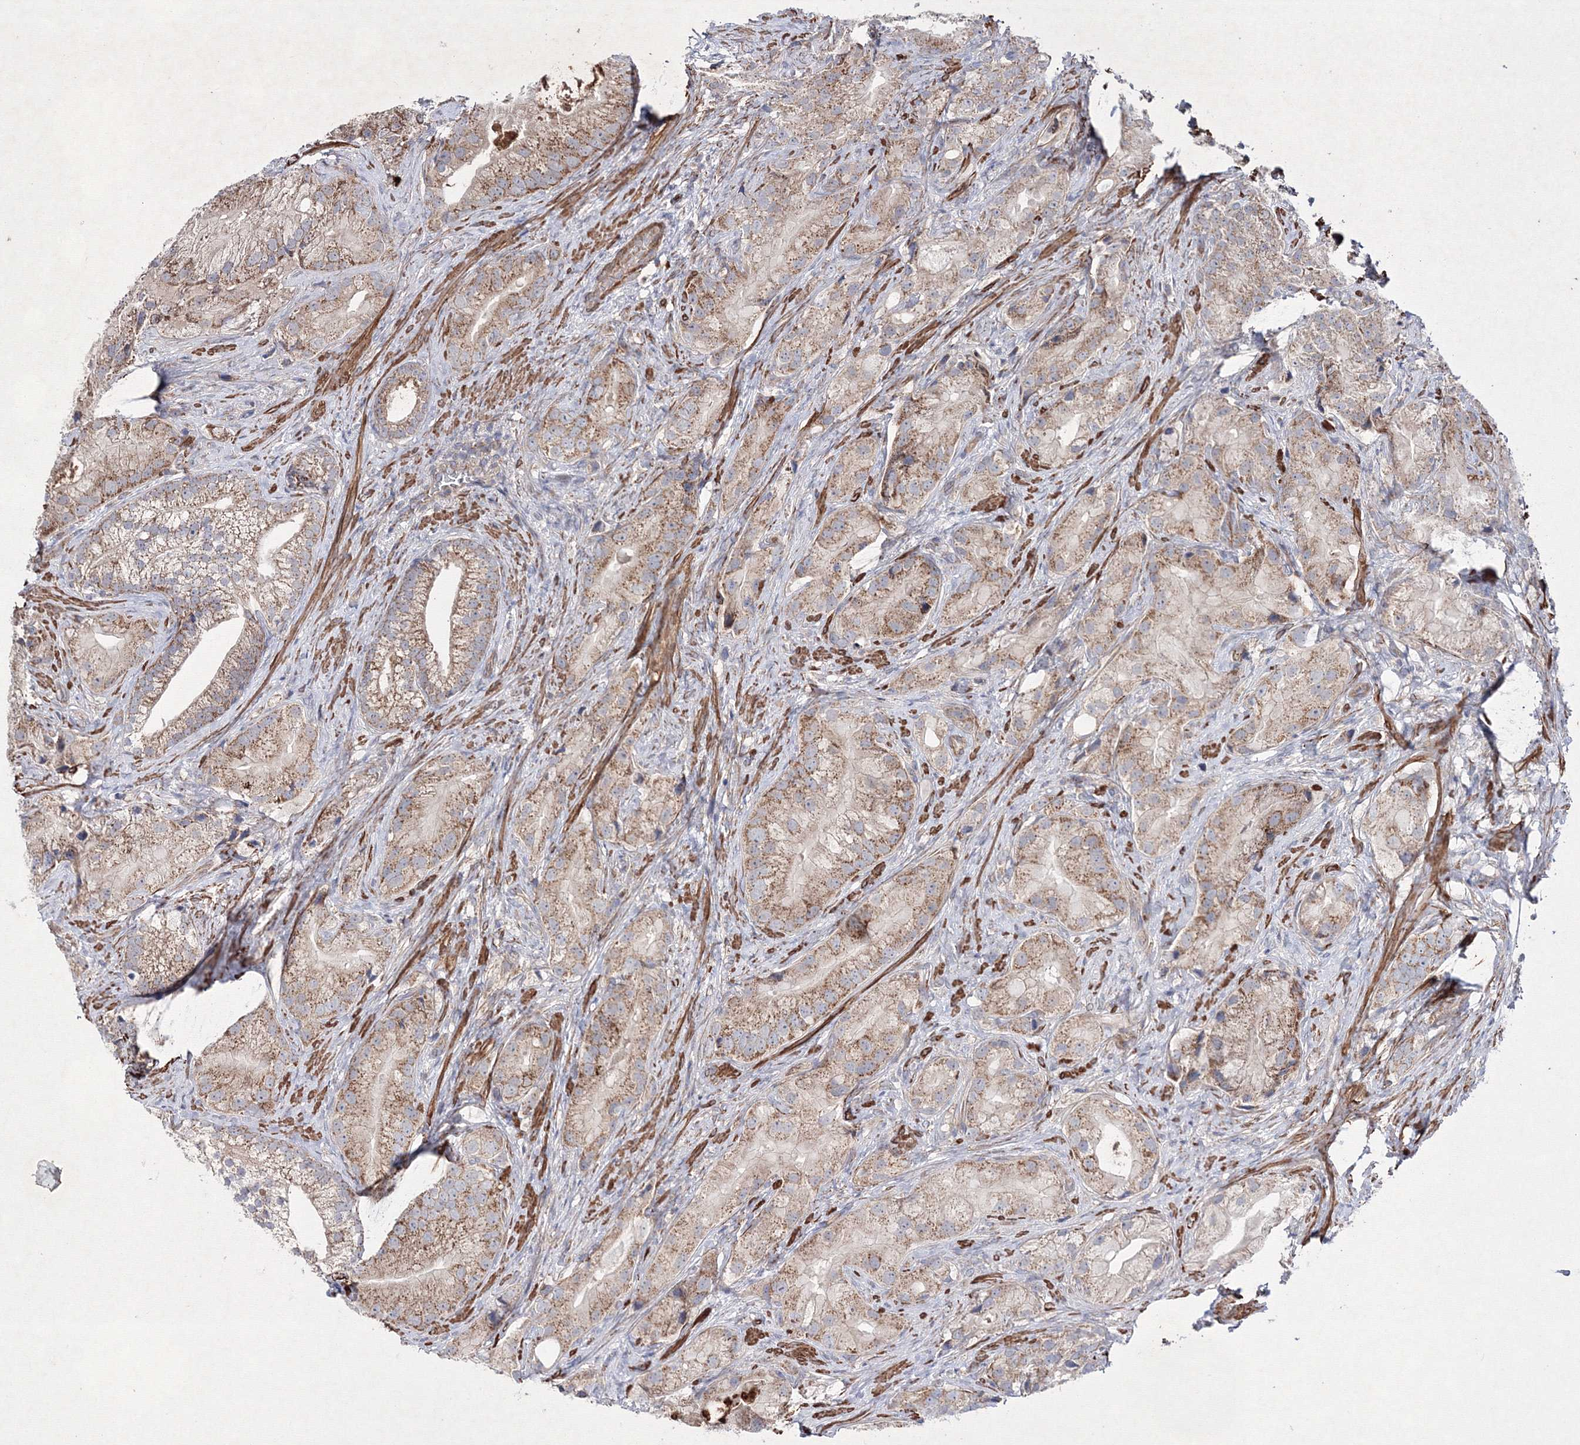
{"staining": {"intensity": "moderate", "quantity": ">75%", "location": "cytoplasmic/membranous"}, "tissue": "prostate cancer", "cell_type": "Tumor cells", "image_type": "cancer", "snomed": [{"axis": "morphology", "description": "Adenocarcinoma, Low grade"}, {"axis": "topography", "description": "Prostate"}], "caption": "Immunohistochemical staining of prostate cancer (low-grade adenocarcinoma) reveals medium levels of moderate cytoplasmic/membranous expression in approximately >75% of tumor cells. (brown staining indicates protein expression, while blue staining denotes nuclei).", "gene": "GFM1", "patient": {"sex": "male", "age": 71}}